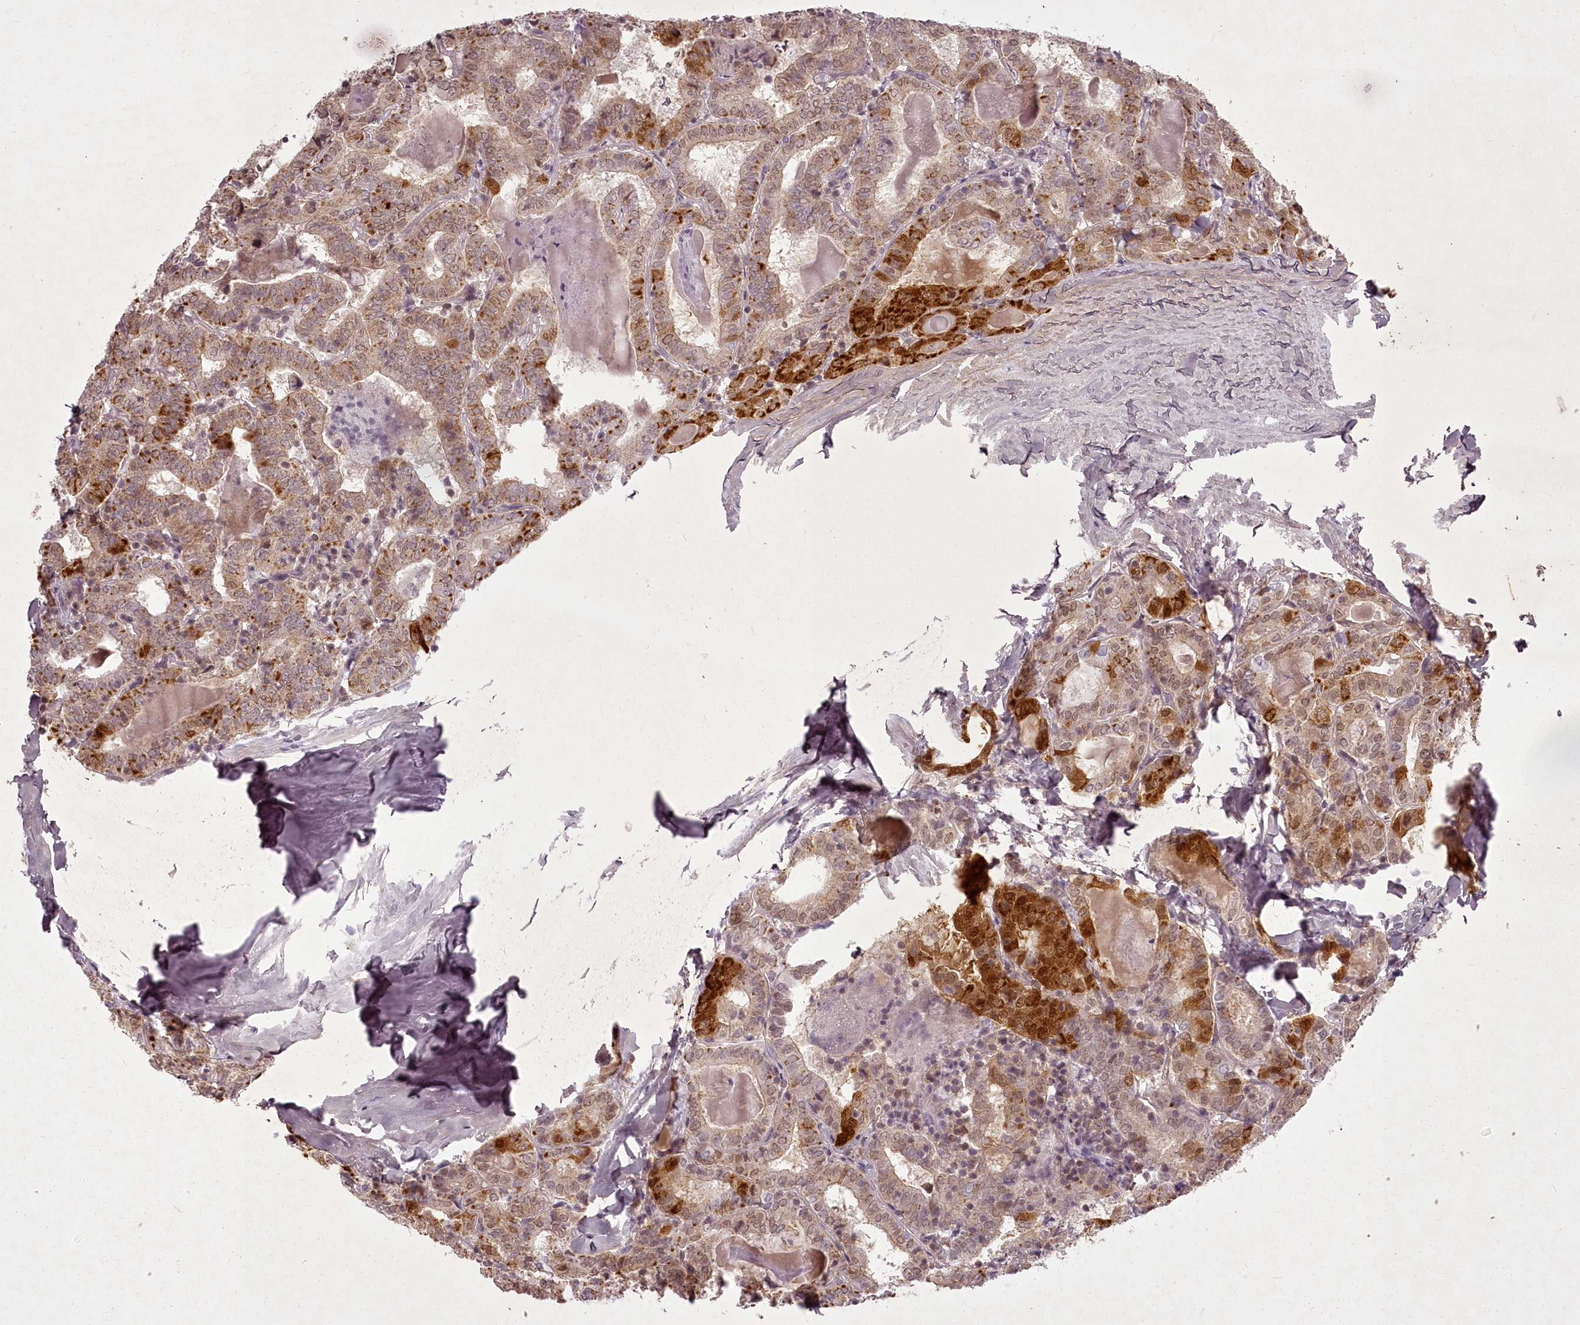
{"staining": {"intensity": "strong", "quantity": "25%-75%", "location": "cytoplasmic/membranous,nuclear"}, "tissue": "thyroid cancer", "cell_type": "Tumor cells", "image_type": "cancer", "snomed": [{"axis": "morphology", "description": "Papillary adenocarcinoma, NOS"}, {"axis": "topography", "description": "Thyroid gland"}], "caption": "Approximately 25%-75% of tumor cells in thyroid cancer (papillary adenocarcinoma) show strong cytoplasmic/membranous and nuclear protein positivity as visualized by brown immunohistochemical staining.", "gene": "CHCHD2", "patient": {"sex": "female", "age": 72}}